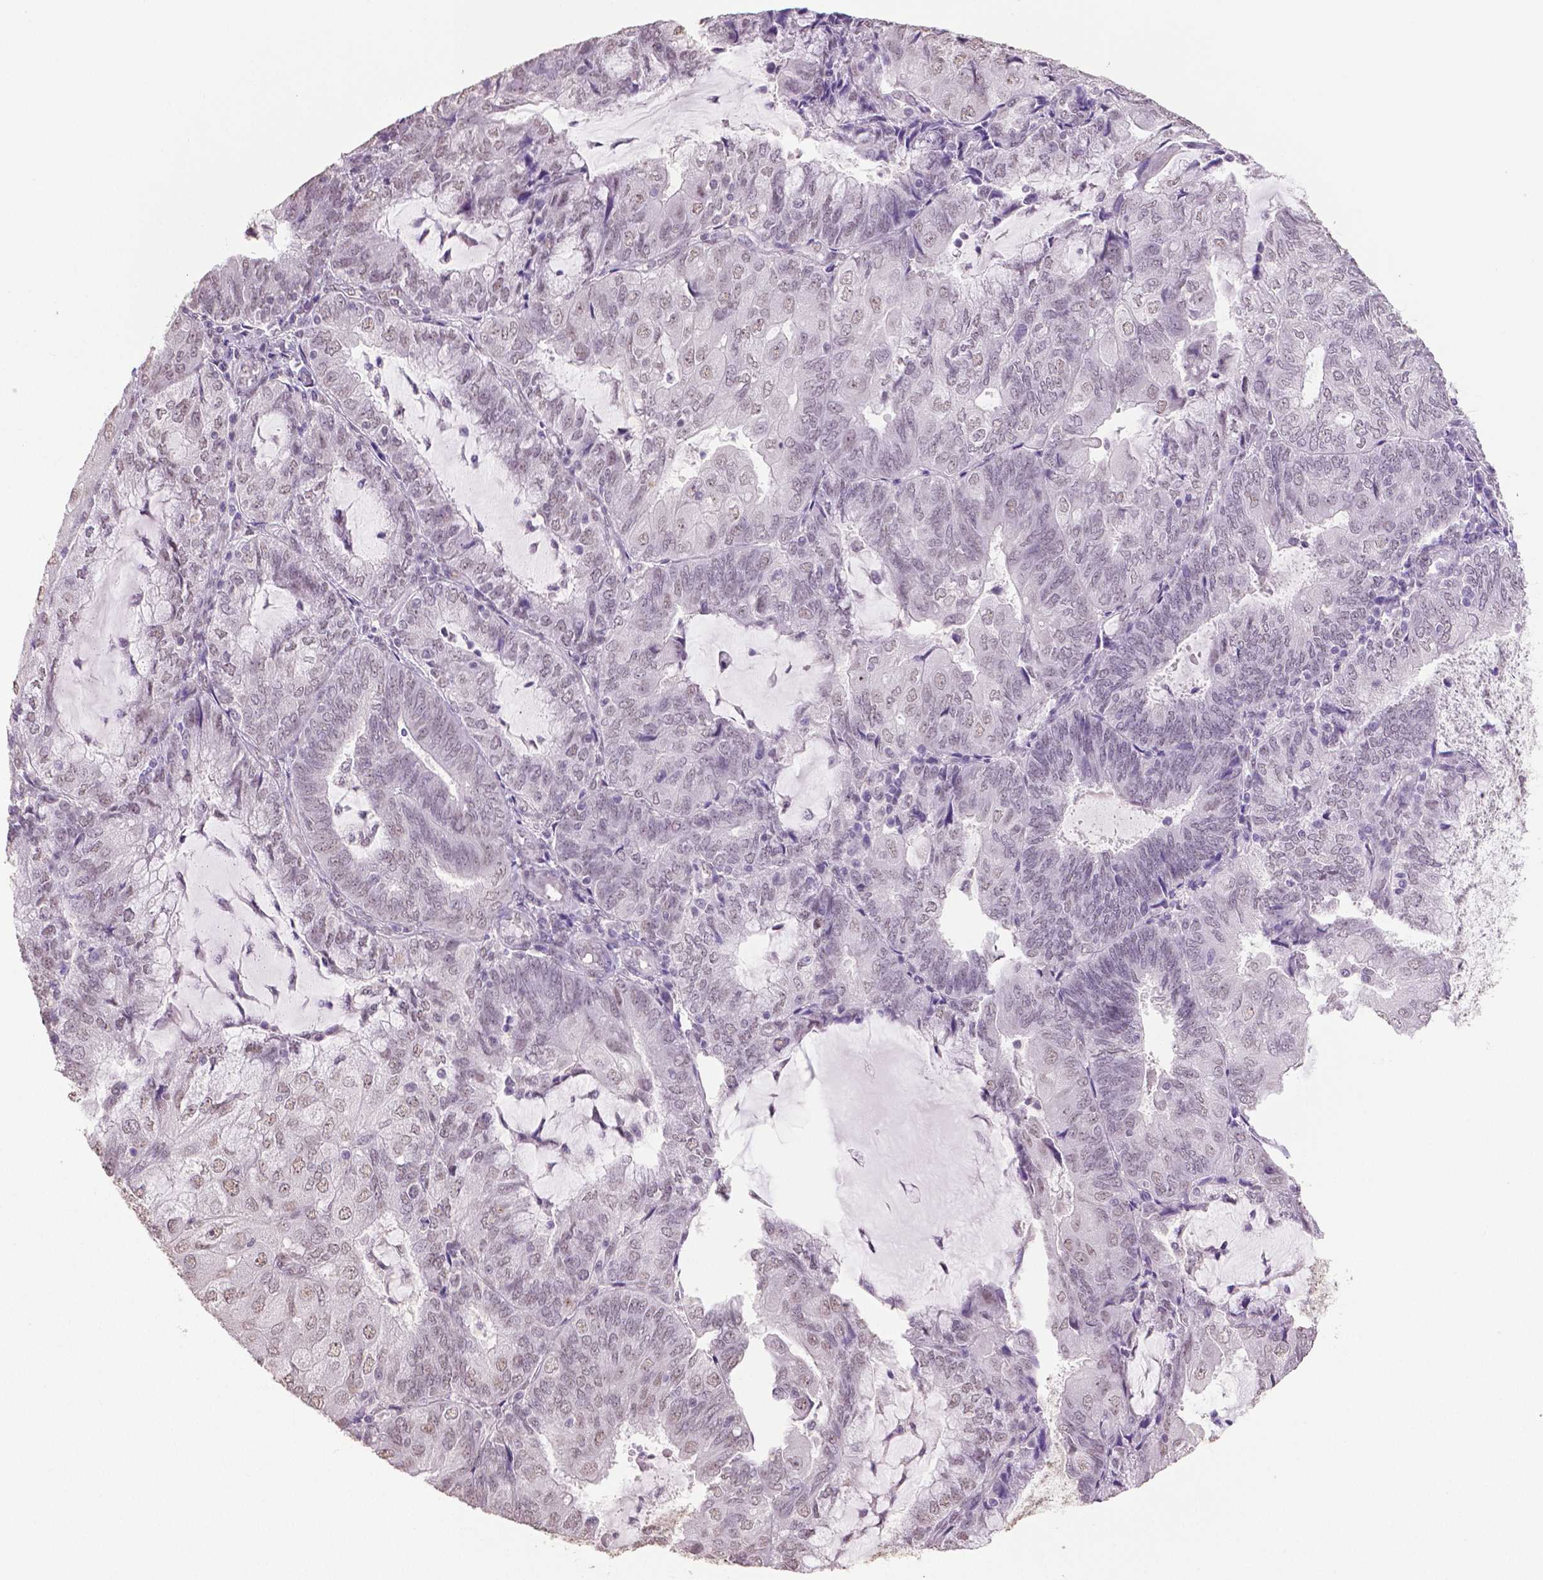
{"staining": {"intensity": "weak", "quantity": "<25%", "location": "nuclear"}, "tissue": "endometrial cancer", "cell_type": "Tumor cells", "image_type": "cancer", "snomed": [{"axis": "morphology", "description": "Adenocarcinoma, NOS"}, {"axis": "topography", "description": "Endometrium"}], "caption": "Histopathology image shows no significant protein positivity in tumor cells of endometrial cancer (adenocarcinoma). The staining is performed using DAB (3,3'-diaminobenzidine) brown chromogen with nuclei counter-stained in using hematoxylin.", "gene": "IGF2BP1", "patient": {"sex": "female", "age": 81}}